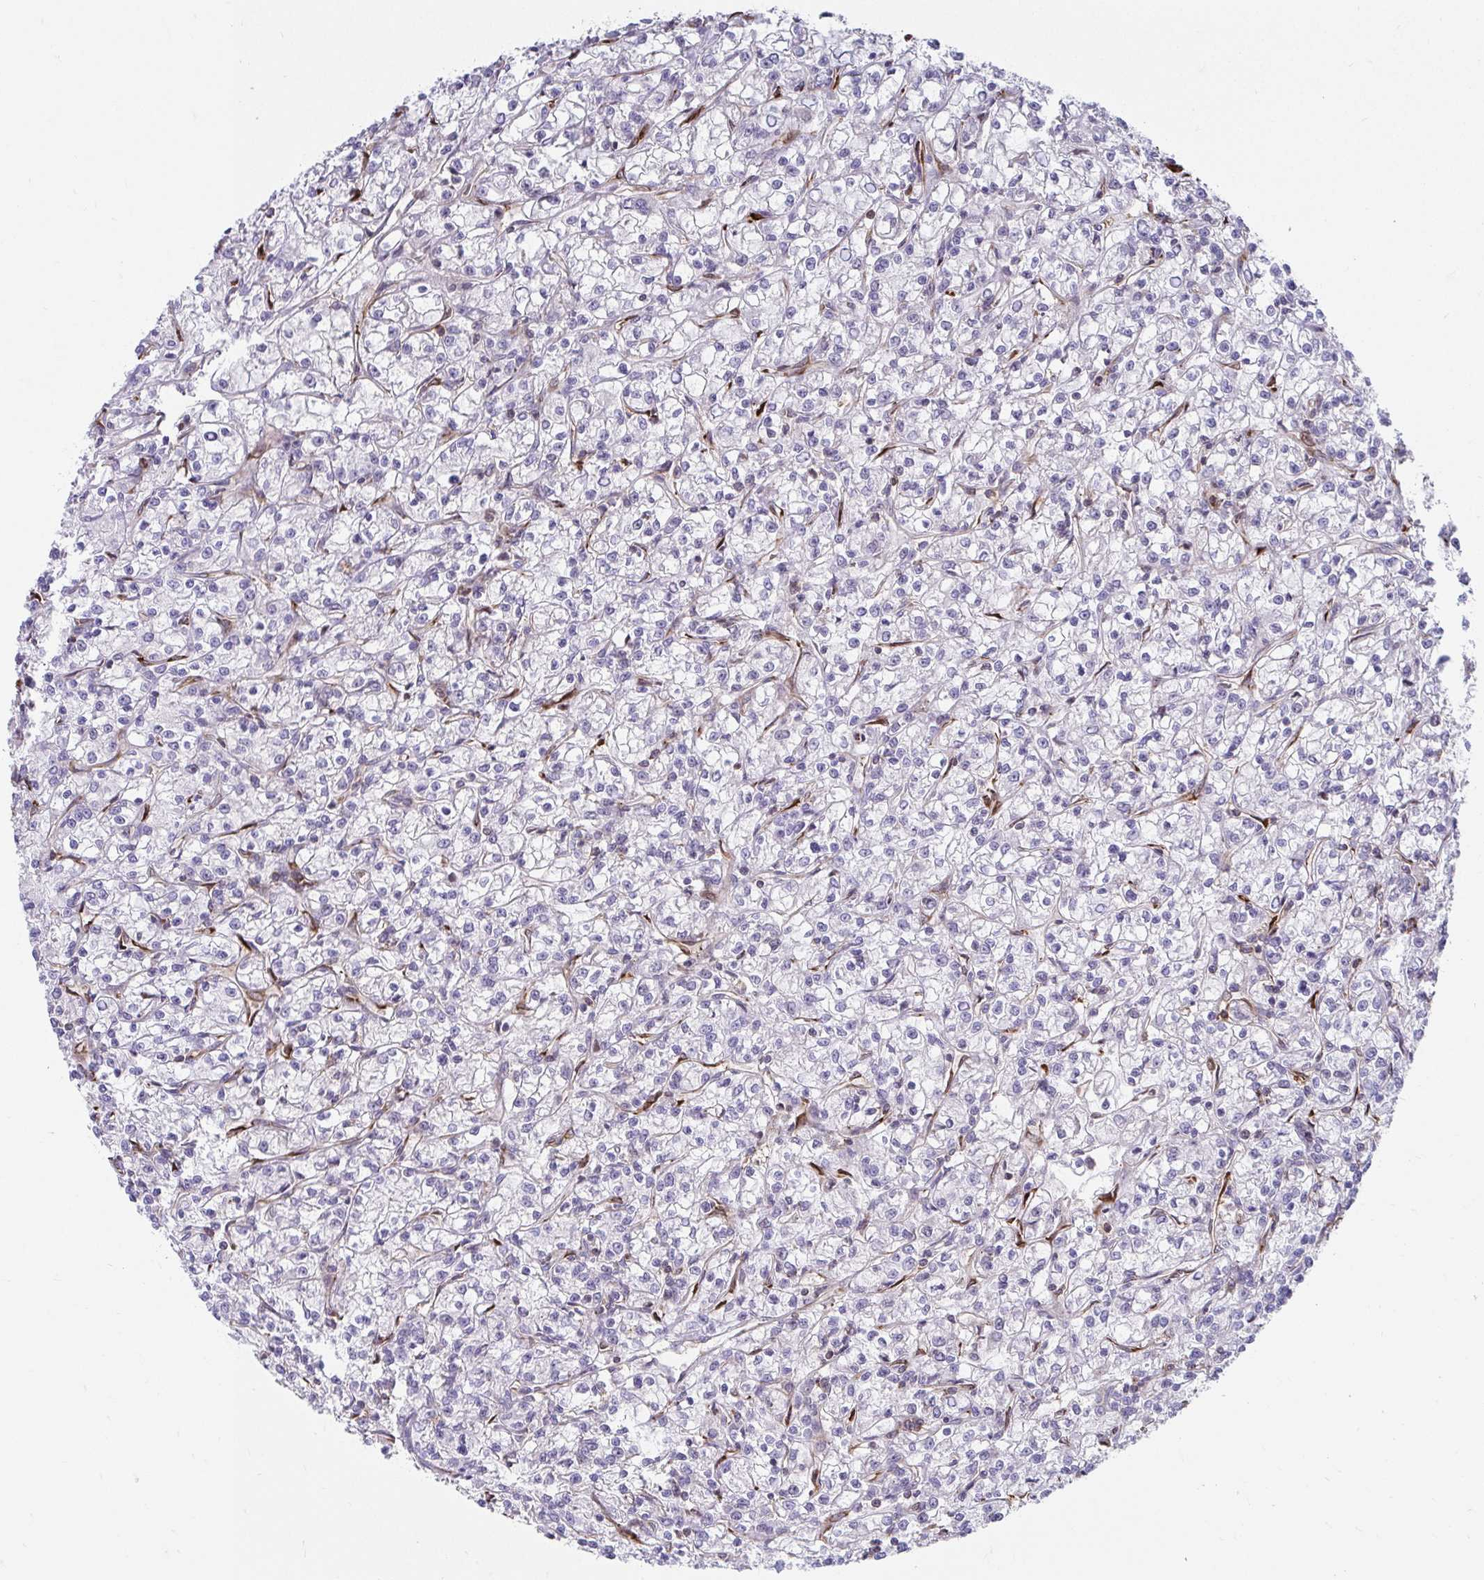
{"staining": {"intensity": "negative", "quantity": "none", "location": "none"}, "tissue": "renal cancer", "cell_type": "Tumor cells", "image_type": "cancer", "snomed": [{"axis": "morphology", "description": "Adenocarcinoma, NOS"}, {"axis": "topography", "description": "Kidney"}], "caption": "This is an immunohistochemistry (IHC) histopathology image of human renal cancer. There is no positivity in tumor cells.", "gene": "FOXN3", "patient": {"sex": "female", "age": 59}}